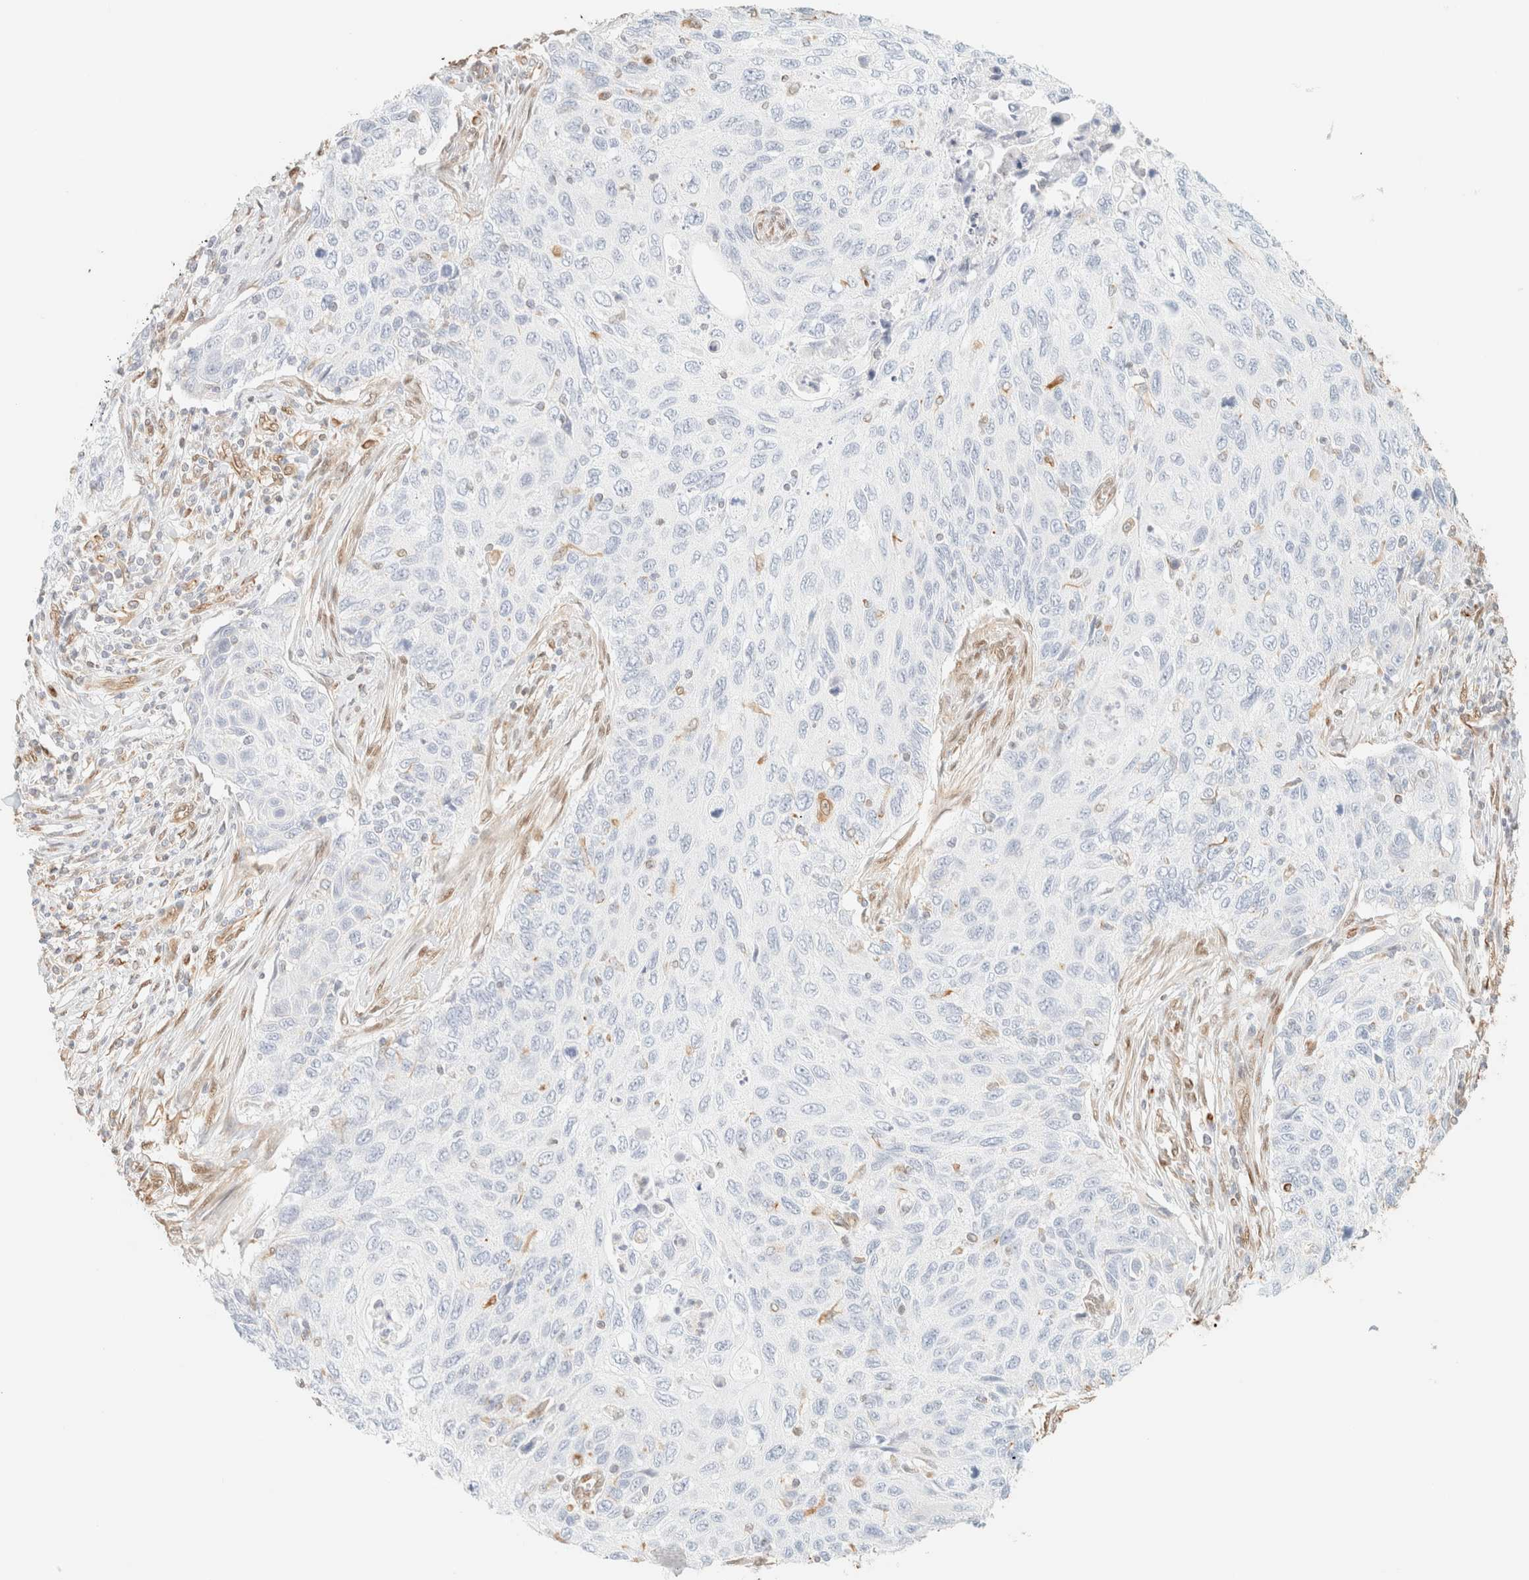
{"staining": {"intensity": "negative", "quantity": "none", "location": "none"}, "tissue": "cervical cancer", "cell_type": "Tumor cells", "image_type": "cancer", "snomed": [{"axis": "morphology", "description": "Squamous cell carcinoma, NOS"}, {"axis": "topography", "description": "Cervix"}], "caption": "Immunohistochemistry histopathology image of neoplastic tissue: cervical cancer (squamous cell carcinoma) stained with DAB (3,3'-diaminobenzidine) exhibits no significant protein positivity in tumor cells.", "gene": "ZSCAN18", "patient": {"sex": "female", "age": 70}}